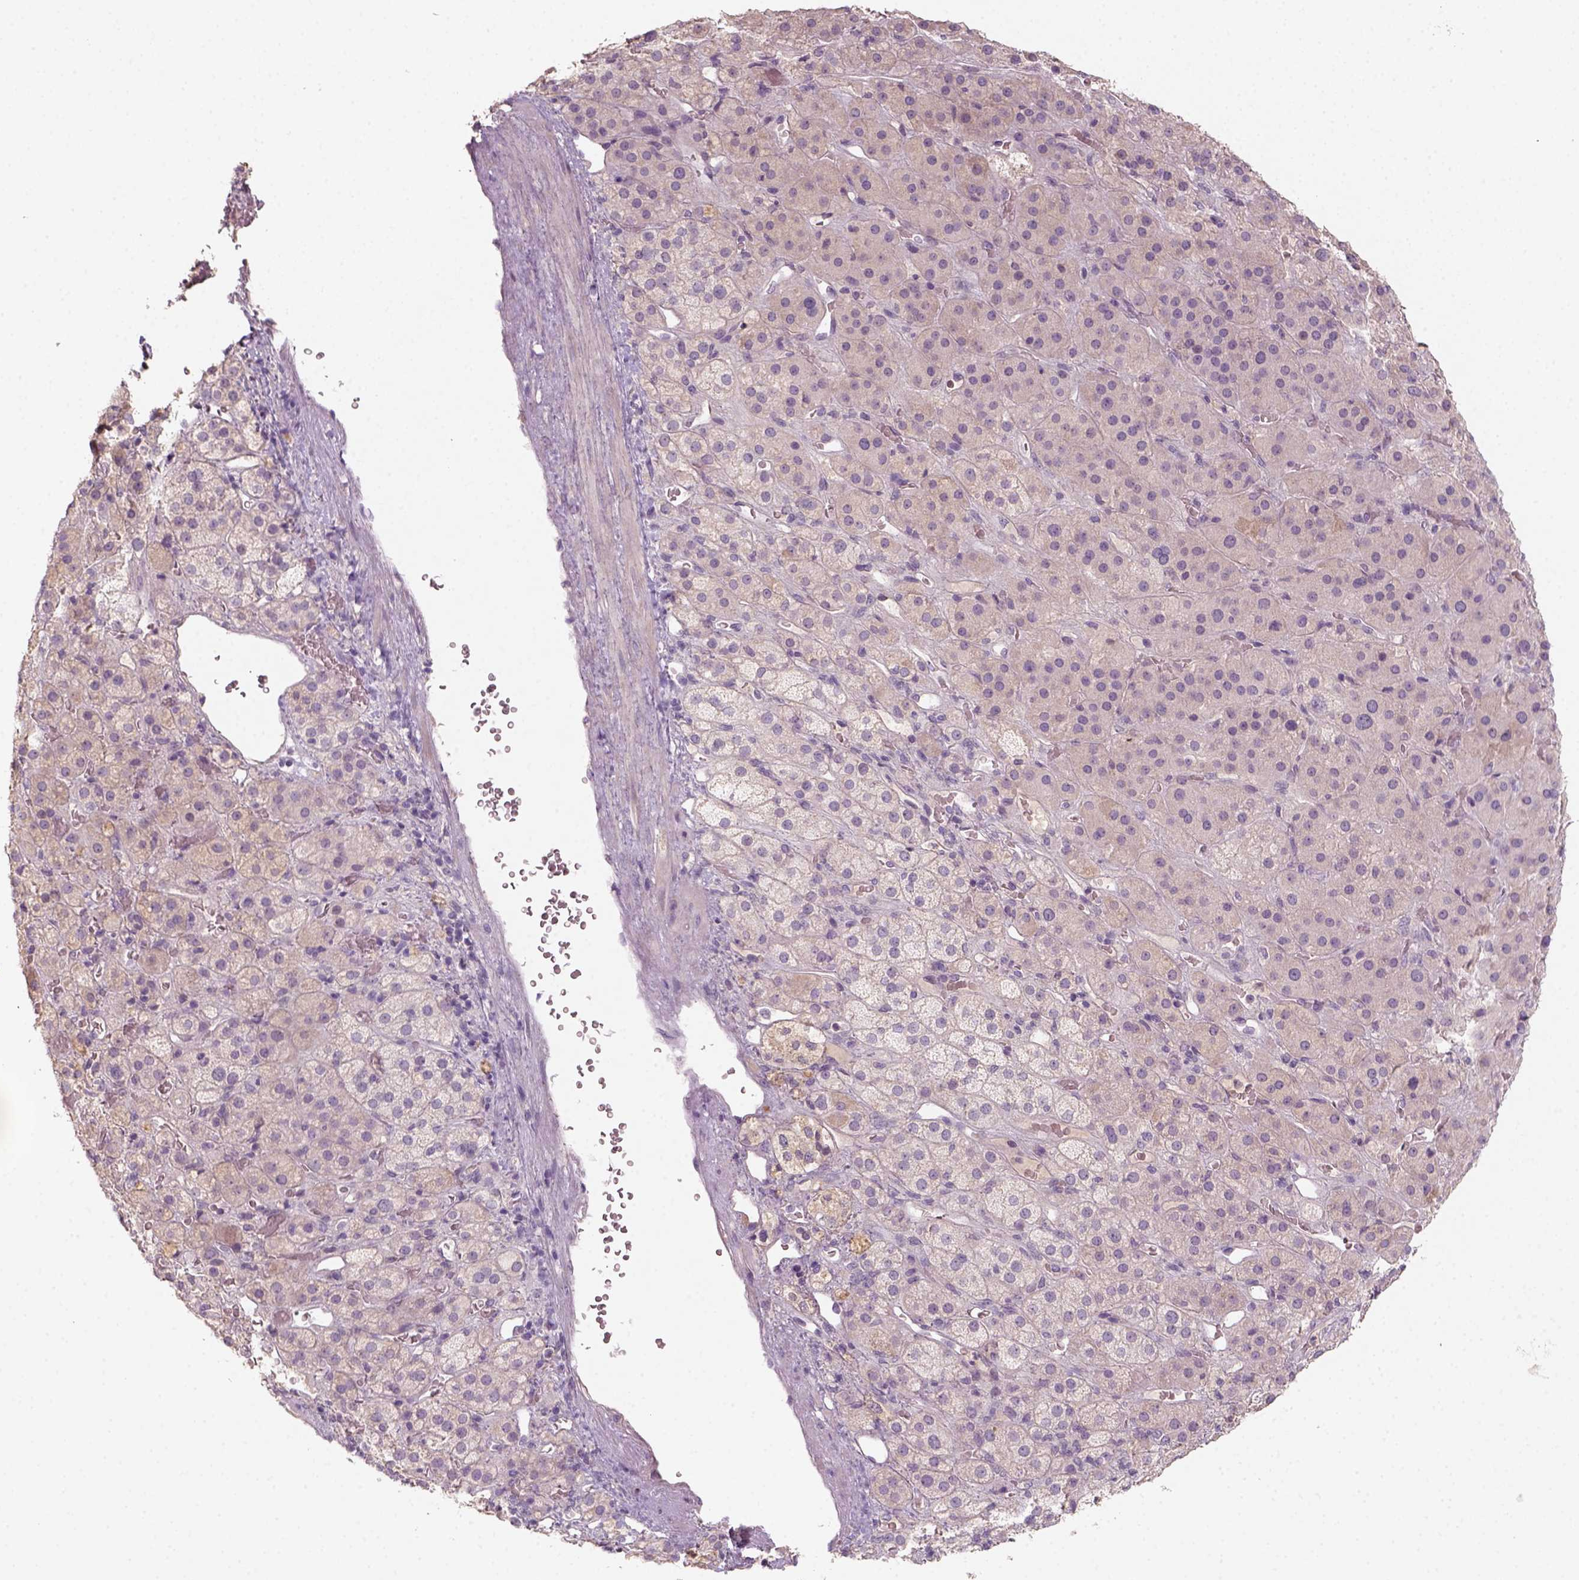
{"staining": {"intensity": "weak", "quantity": "<25%", "location": "cytoplasmic/membranous"}, "tissue": "adrenal gland", "cell_type": "Glandular cells", "image_type": "normal", "snomed": [{"axis": "morphology", "description": "Normal tissue, NOS"}, {"axis": "topography", "description": "Adrenal gland"}], "caption": "The immunohistochemistry (IHC) histopathology image has no significant positivity in glandular cells of adrenal gland.", "gene": "AQP9", "patient": {"sex": "male", "age": 57}}